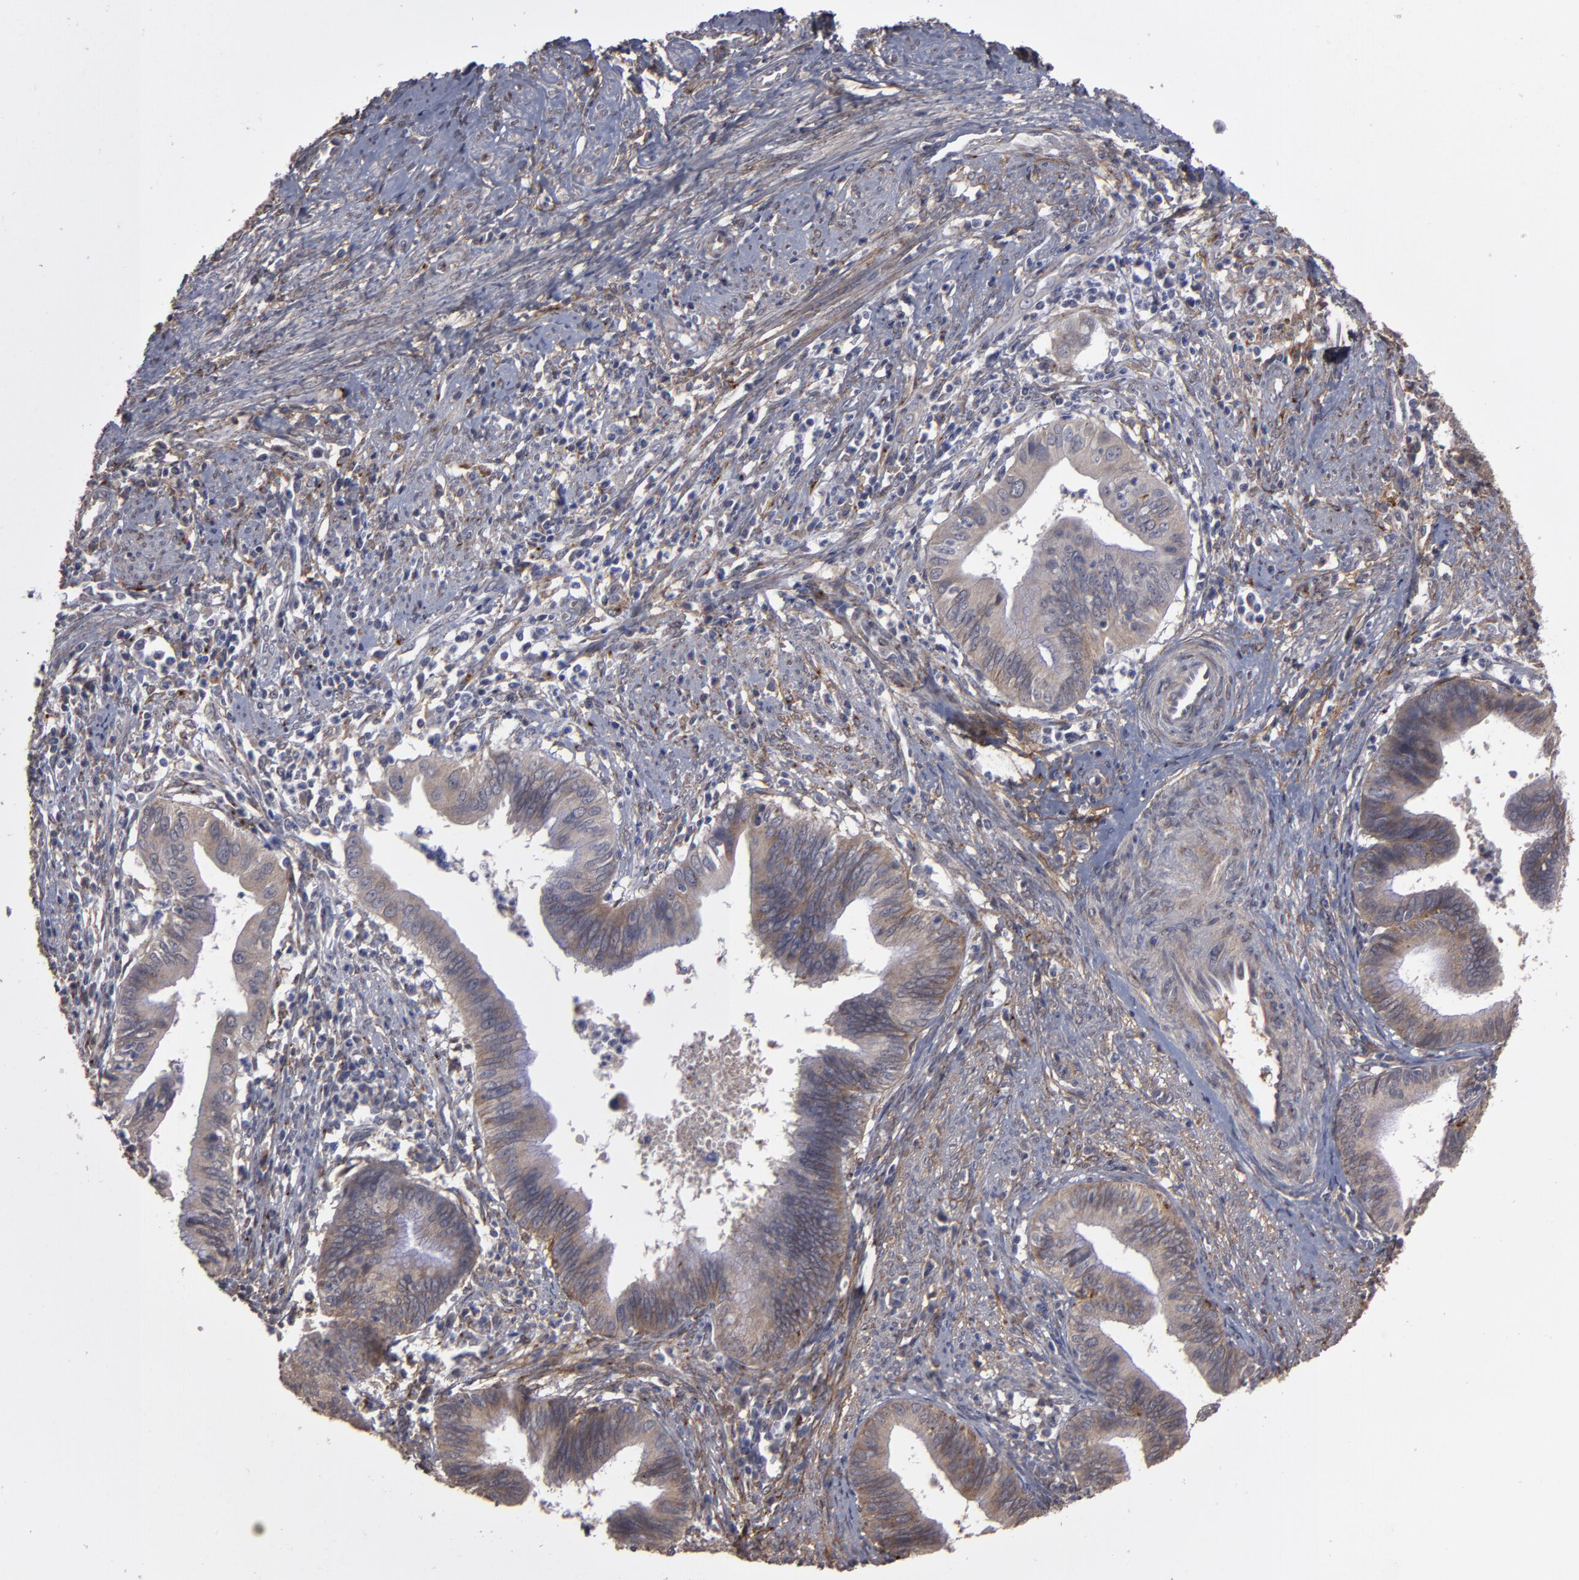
{"staining": {"intensity": "weak", "quantity": ">75%", "location": "cytoplasmic/membranous"}, "tissue": "cervical cancer", "cell_type": "Tumor cells", "image_type": "cancer", "snomed": [{"axis": "morphology", "description": "Adenocarcinoma, NOS"}, {"axis": "topography", "description": "Cervix"}], "caption": "Immunohistochemistry (IHC) photomicrograph of human adenocarcinoma (cervical) stained for a protein (brown), which demonstrates low levels of weak cytoplasmic/membranous staining in approximately >75% of tumor cells.", "gene": "ITGB5", "patient": {"sex": "female", "age": 36}}